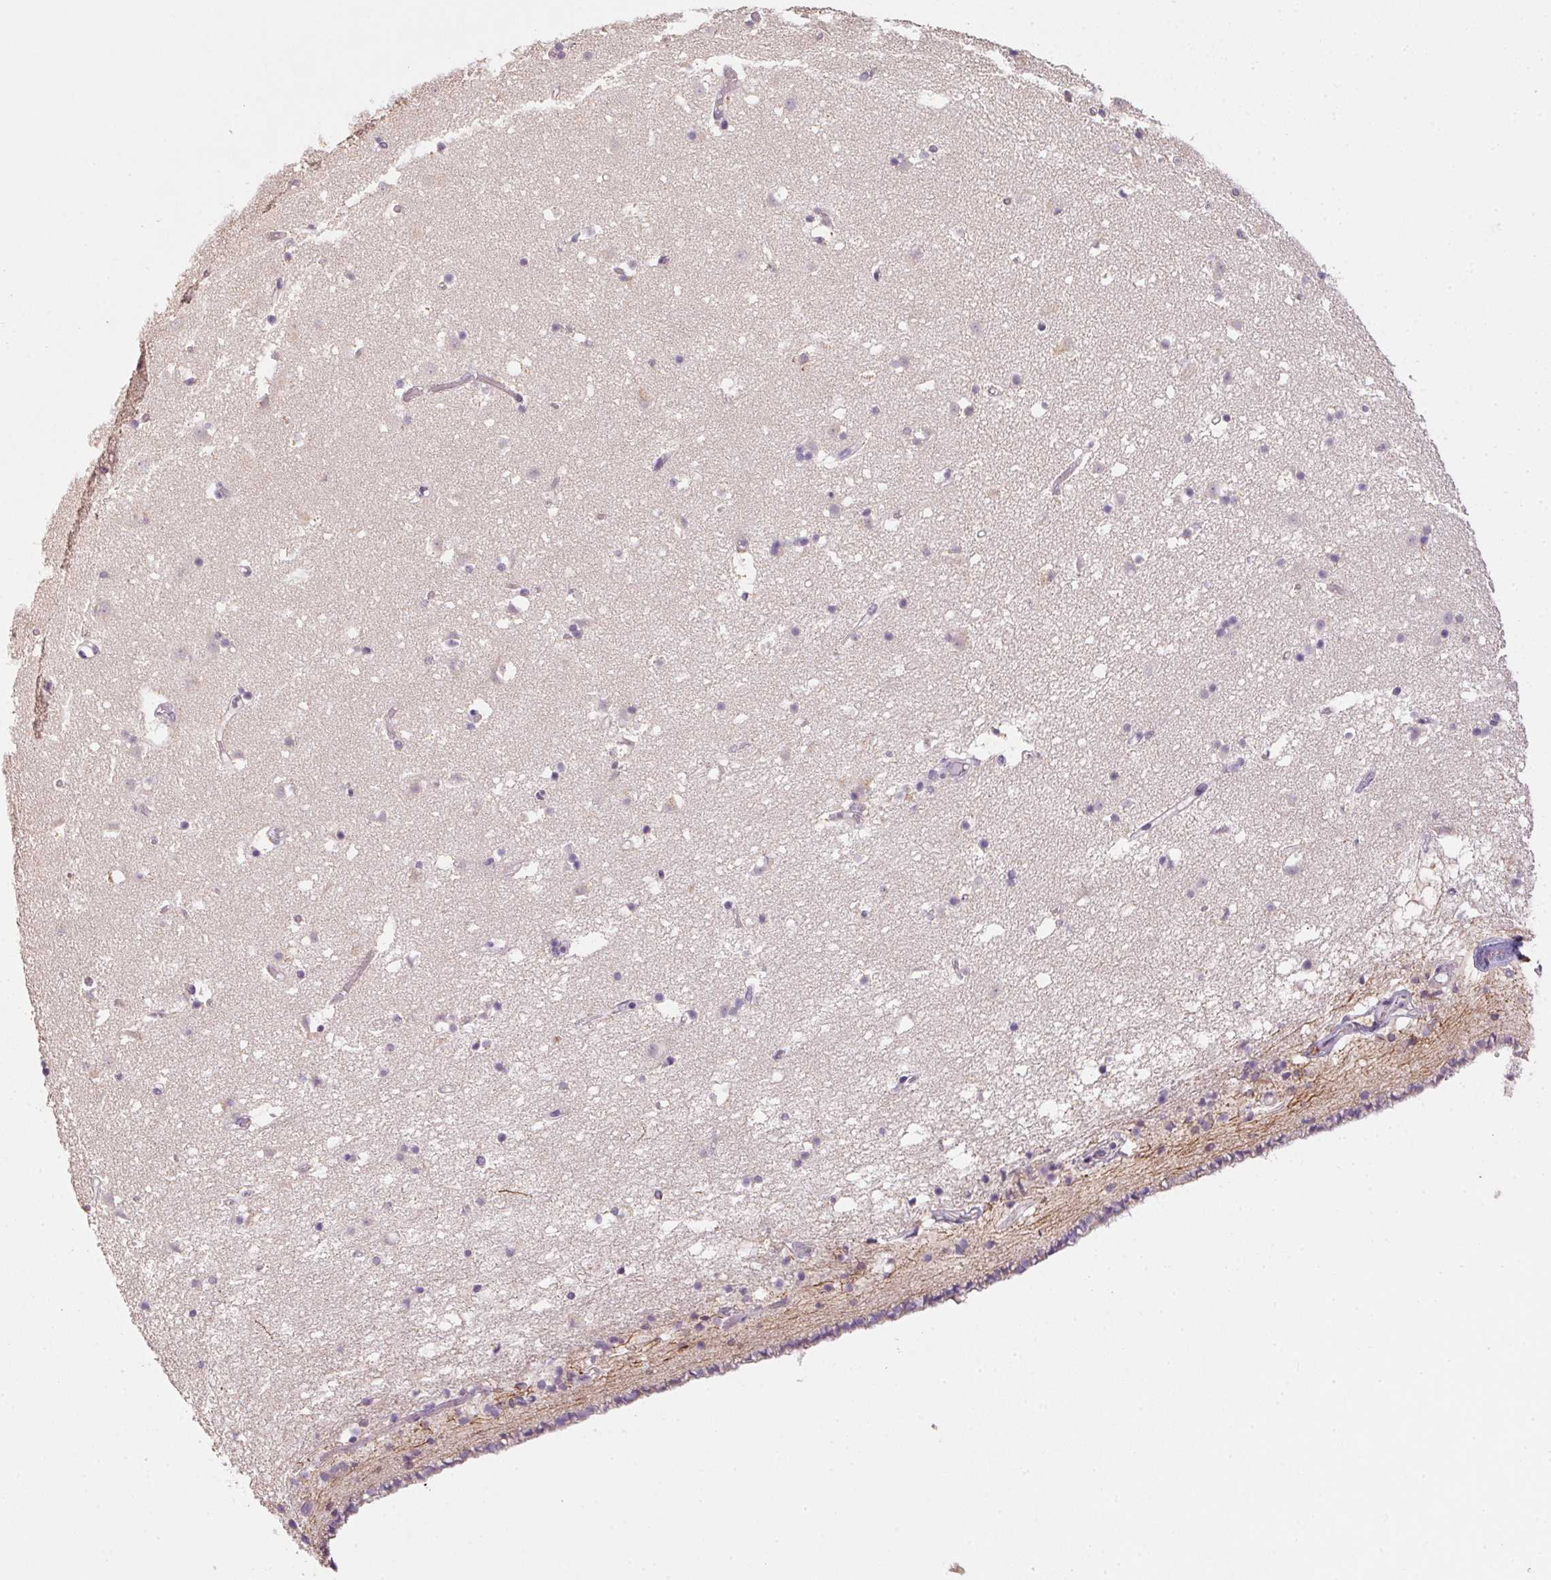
{"staining": {"intensity": "negative", "quantity": "none", "location": "none"}, "tissue": "caudate", "cell_type": "Glial cells", "image_type": "normal", "snomed": [{"axis": "morphology", "description": "Normal tissue, NOS"}, {"axis": "topography", "description": "Lateral ventricle wall"}], "caption": "Immunohistochemistry (IHC) micrograph of benign caudate: caudate stained with DAB (3,3'-diaminobenzidine) demonstrates no significant protein staining in glial cells.", "gene": "ALDH8A1", "patient": {"sex": "female", "age": 42}}